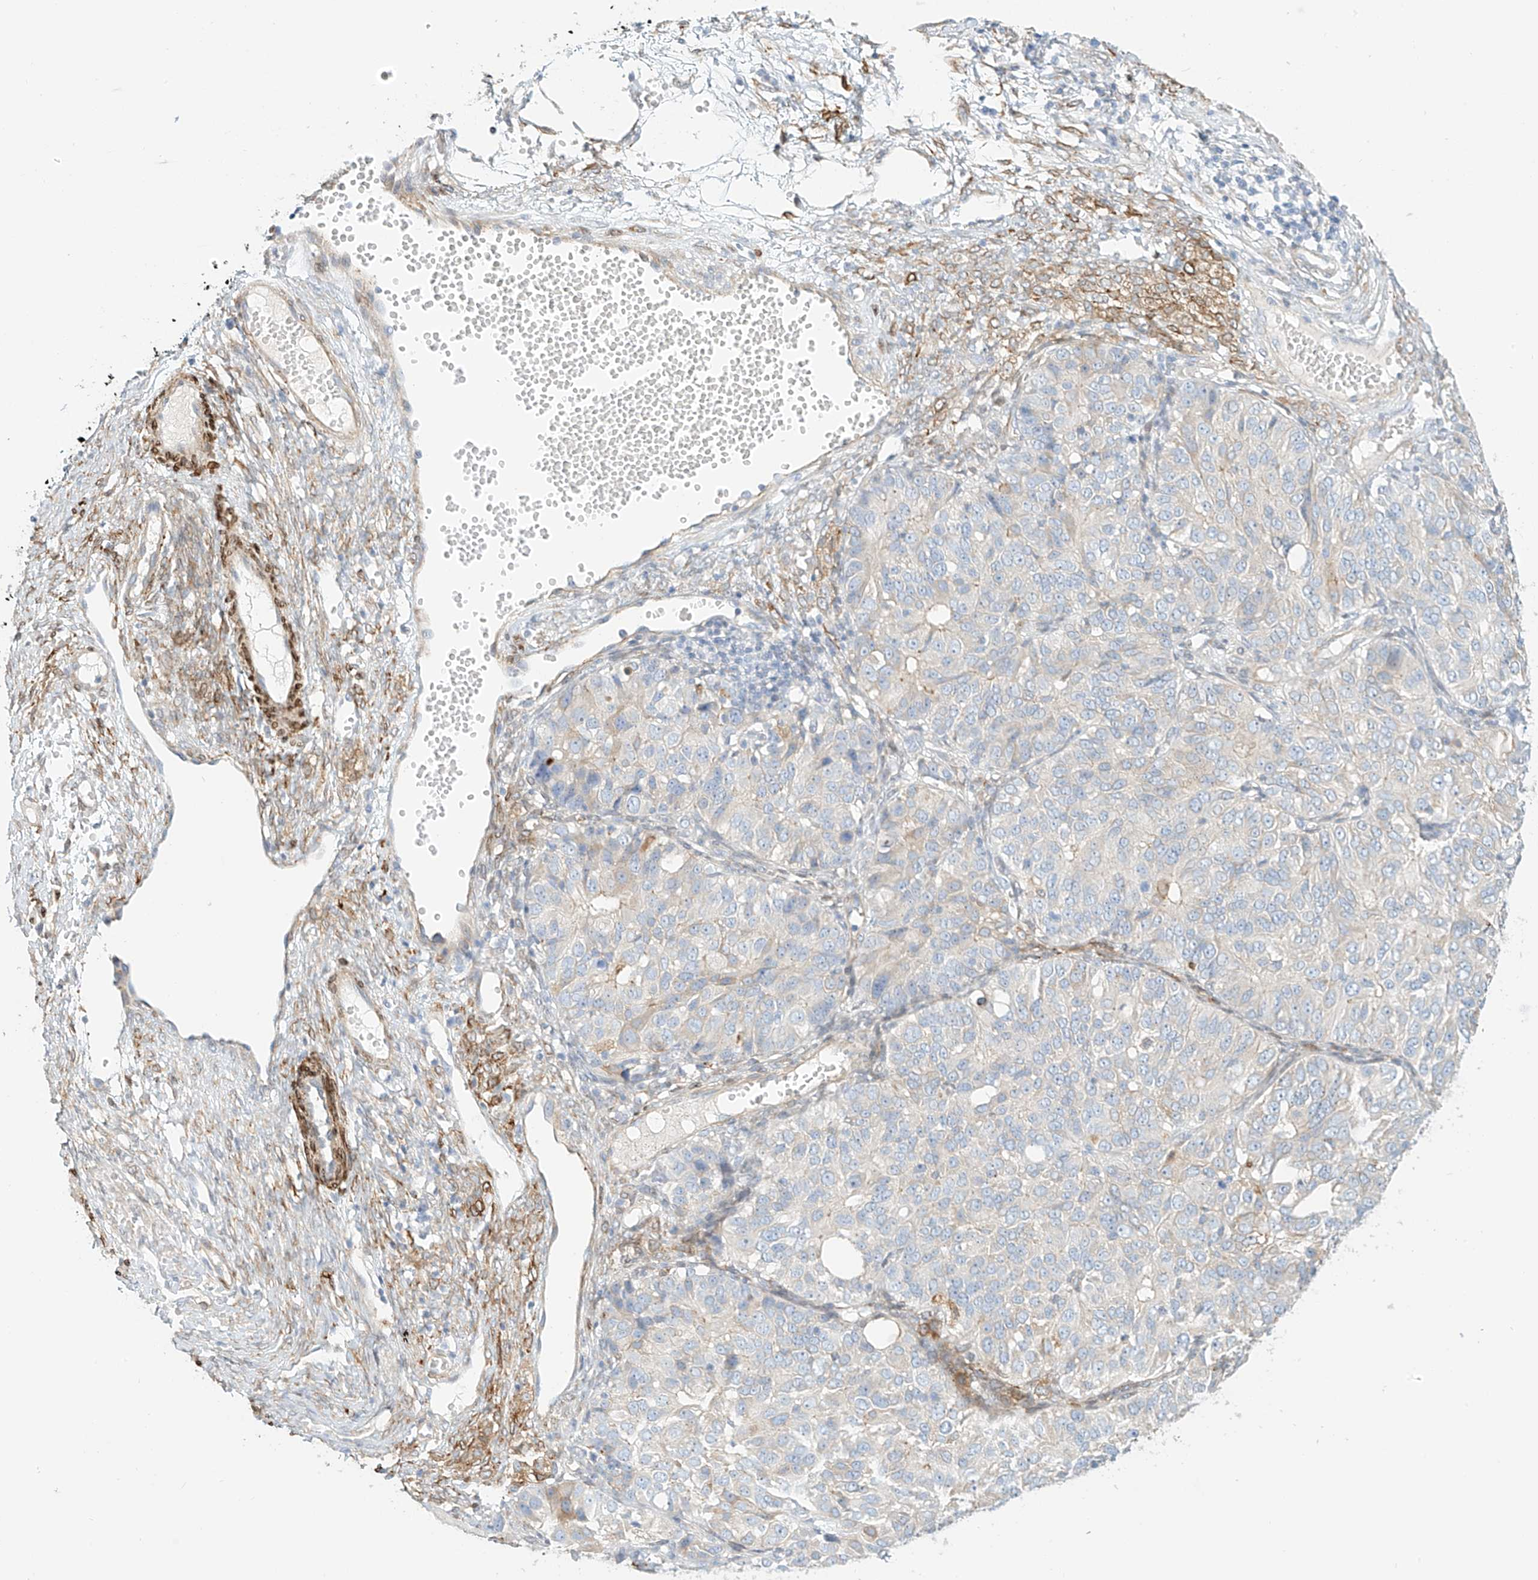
{"staining": {"intensity": "negative", "quantity": "none", "location": "none"}, "tissue": "ovarian cancer", "cell_type": "Tumor cells", "image_type": "cancer", "snomed": [{"axis": "morphology", "description": "Carcinoma, endometroid"}, {"axis": "topography", "description": "Ovary"}], "caption": "A high-resolution image shows immunohistochemistry staining of ovarian endometroid carcinoma, which displays no significant positivity in tumor cells.", "gene": "PCYOX1", "patient": {"sex": "female", "age": 51}}